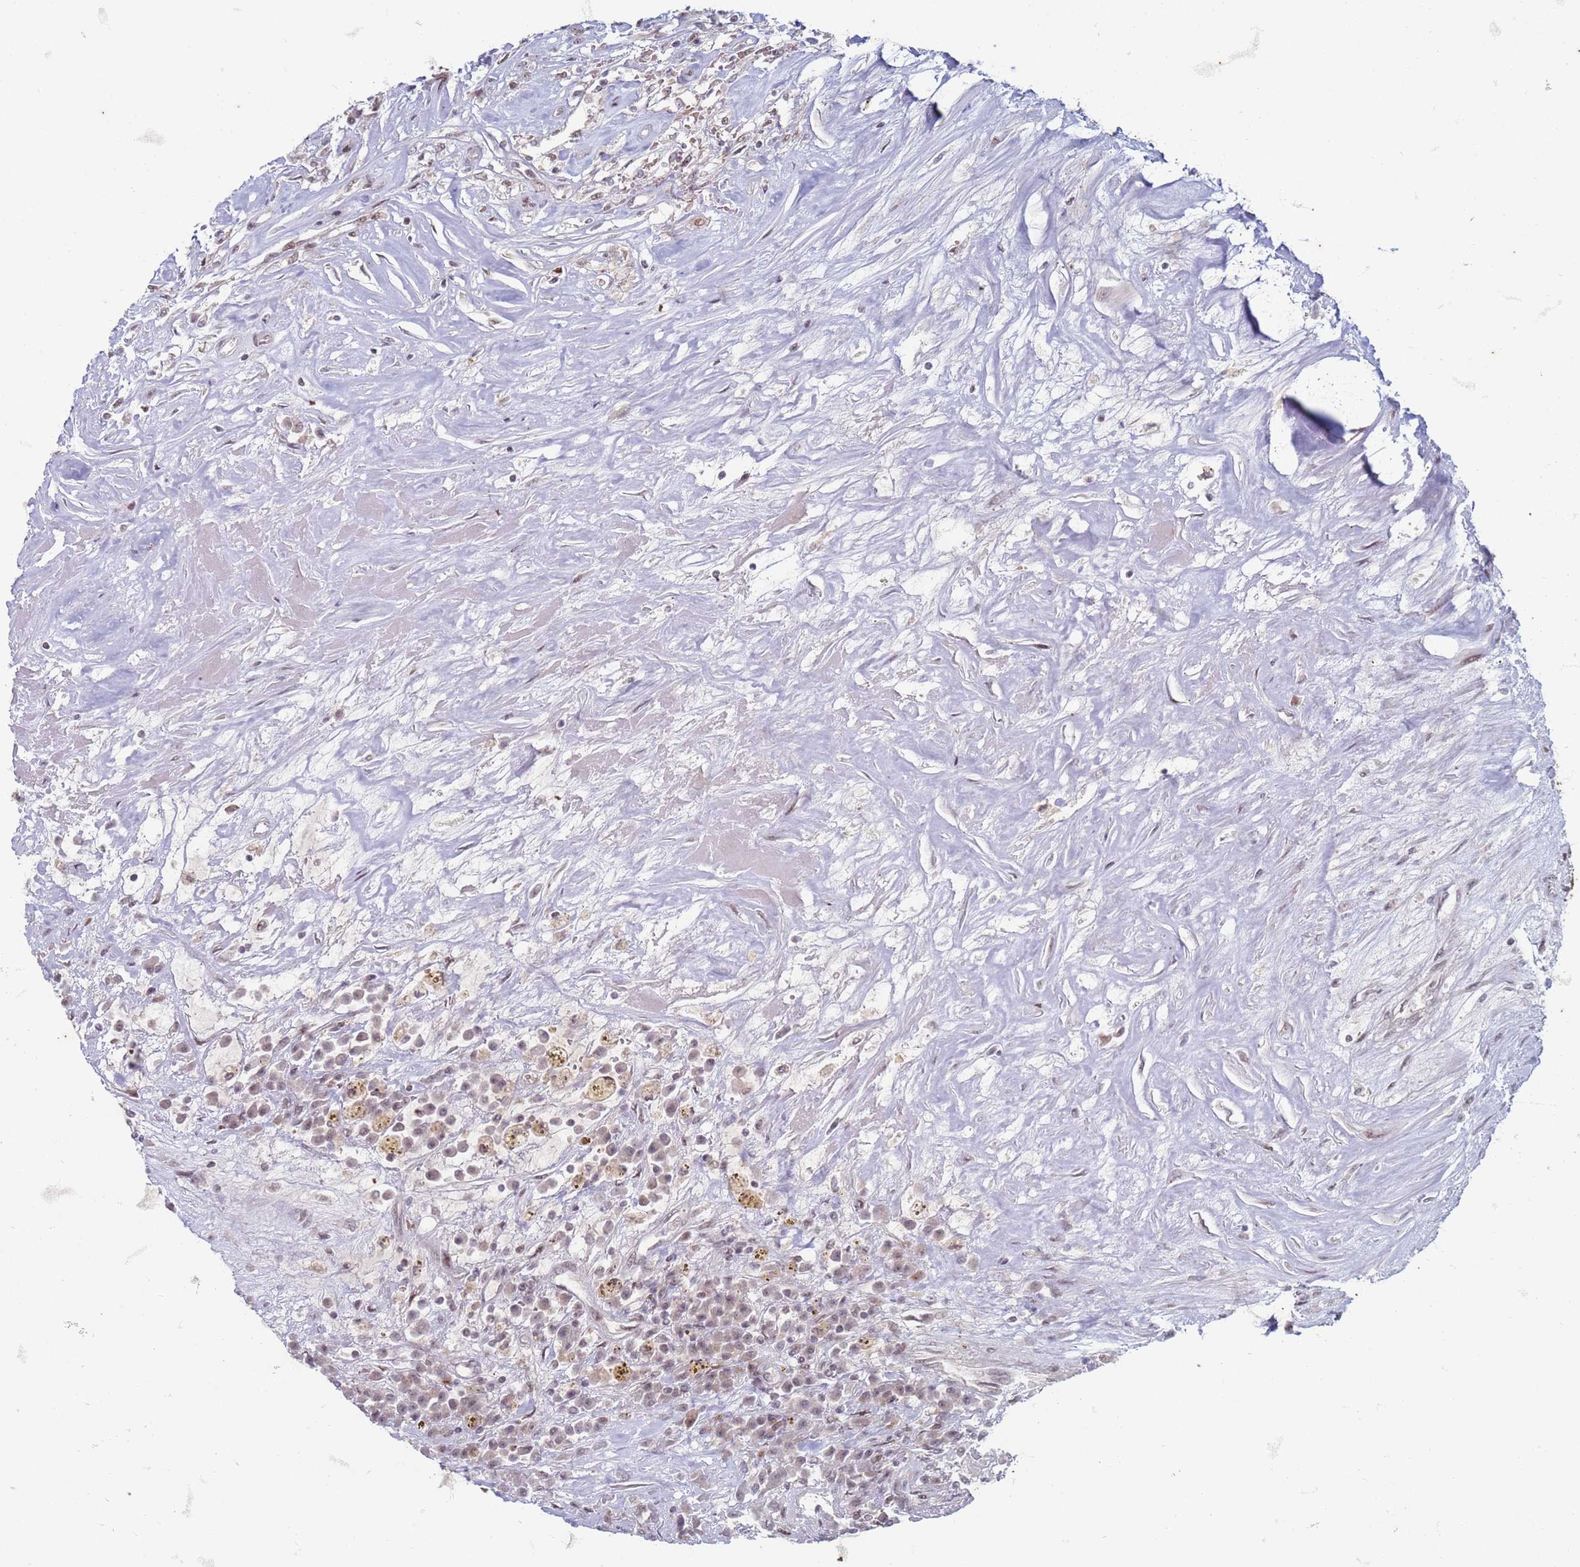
{"staining": {"intensity": "moderate", "quantity": "25%-75%", "location": "nuclear"}, "tissue": "renal cancer", "cell_type": "Tumor cells", "image_type": "cancer", "snomed": [{"axis": "morphology", "description": "Adenocarcinoma, NOS"}, {"axis": "topography", "description": "Kidney"}], "caption": "Immunohistochemical staining of renal adenocarcinoma exhibits moderate nuclear protein staining in about 25%-75% of tumor cells. (DAB (3,3'-diaminobenzidine) IHC with brightfield microscopy, high magnification).", "gene": "TRMT6", "patient": {"sex": "female", "age": 52}}